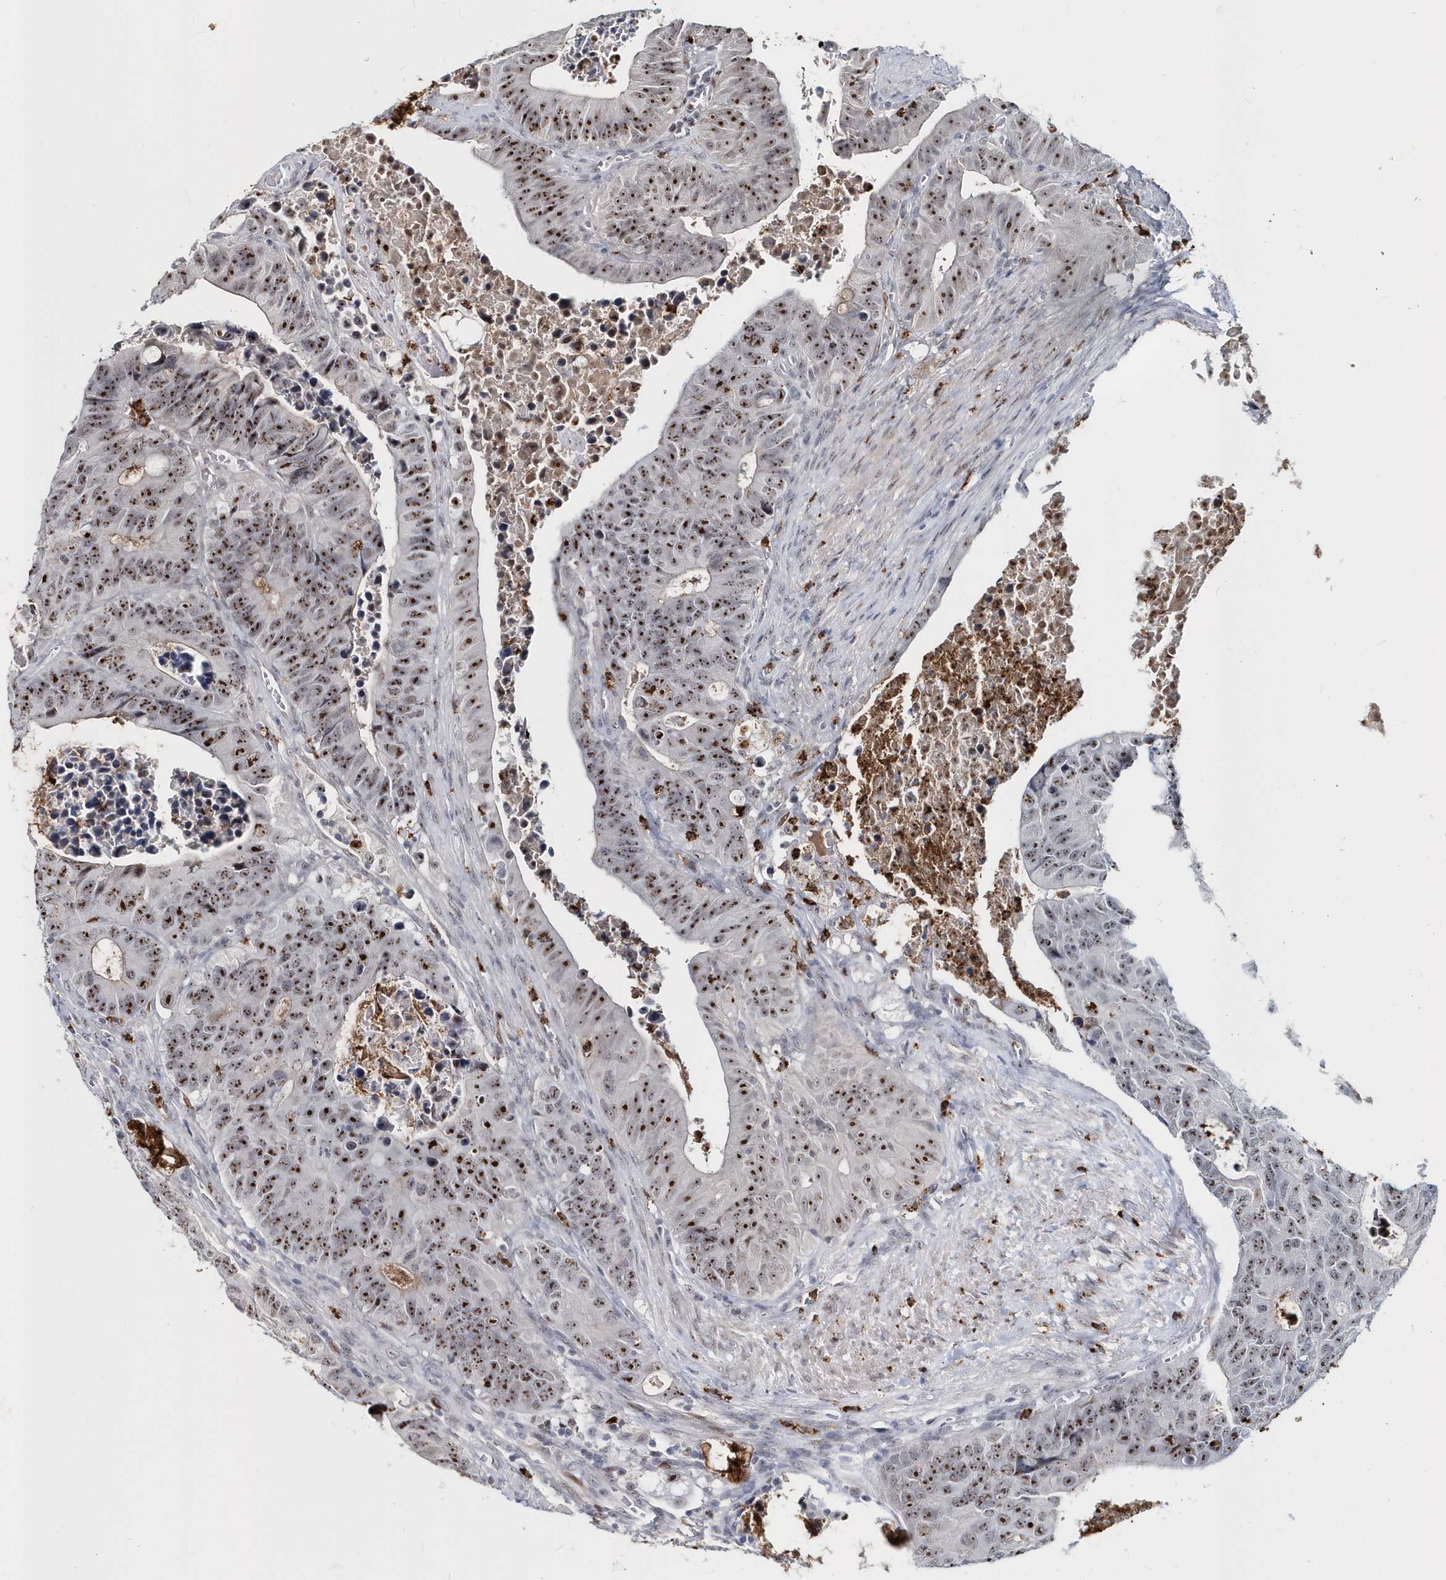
{"staining": {"intensity": "strong", "quantity": "25%-75%", "location": "nuclear"}, "tissue": "colorectal cancer", "cell_type": "Tumor cells", "image_type": "cancer", "snomed": [{"axis": "morphology", "description": "Adenocarcinoma, NOS"}, {"axis": "topography", "description": "Colon"}], "caption": "Human colorectal cancer stained with a brown dye exhibits strong nuclear positive positivity in approximately 25%-75% of tumor cells.", "gene": "ASCL4", "patient": {"sex": "male", "age": 87}}